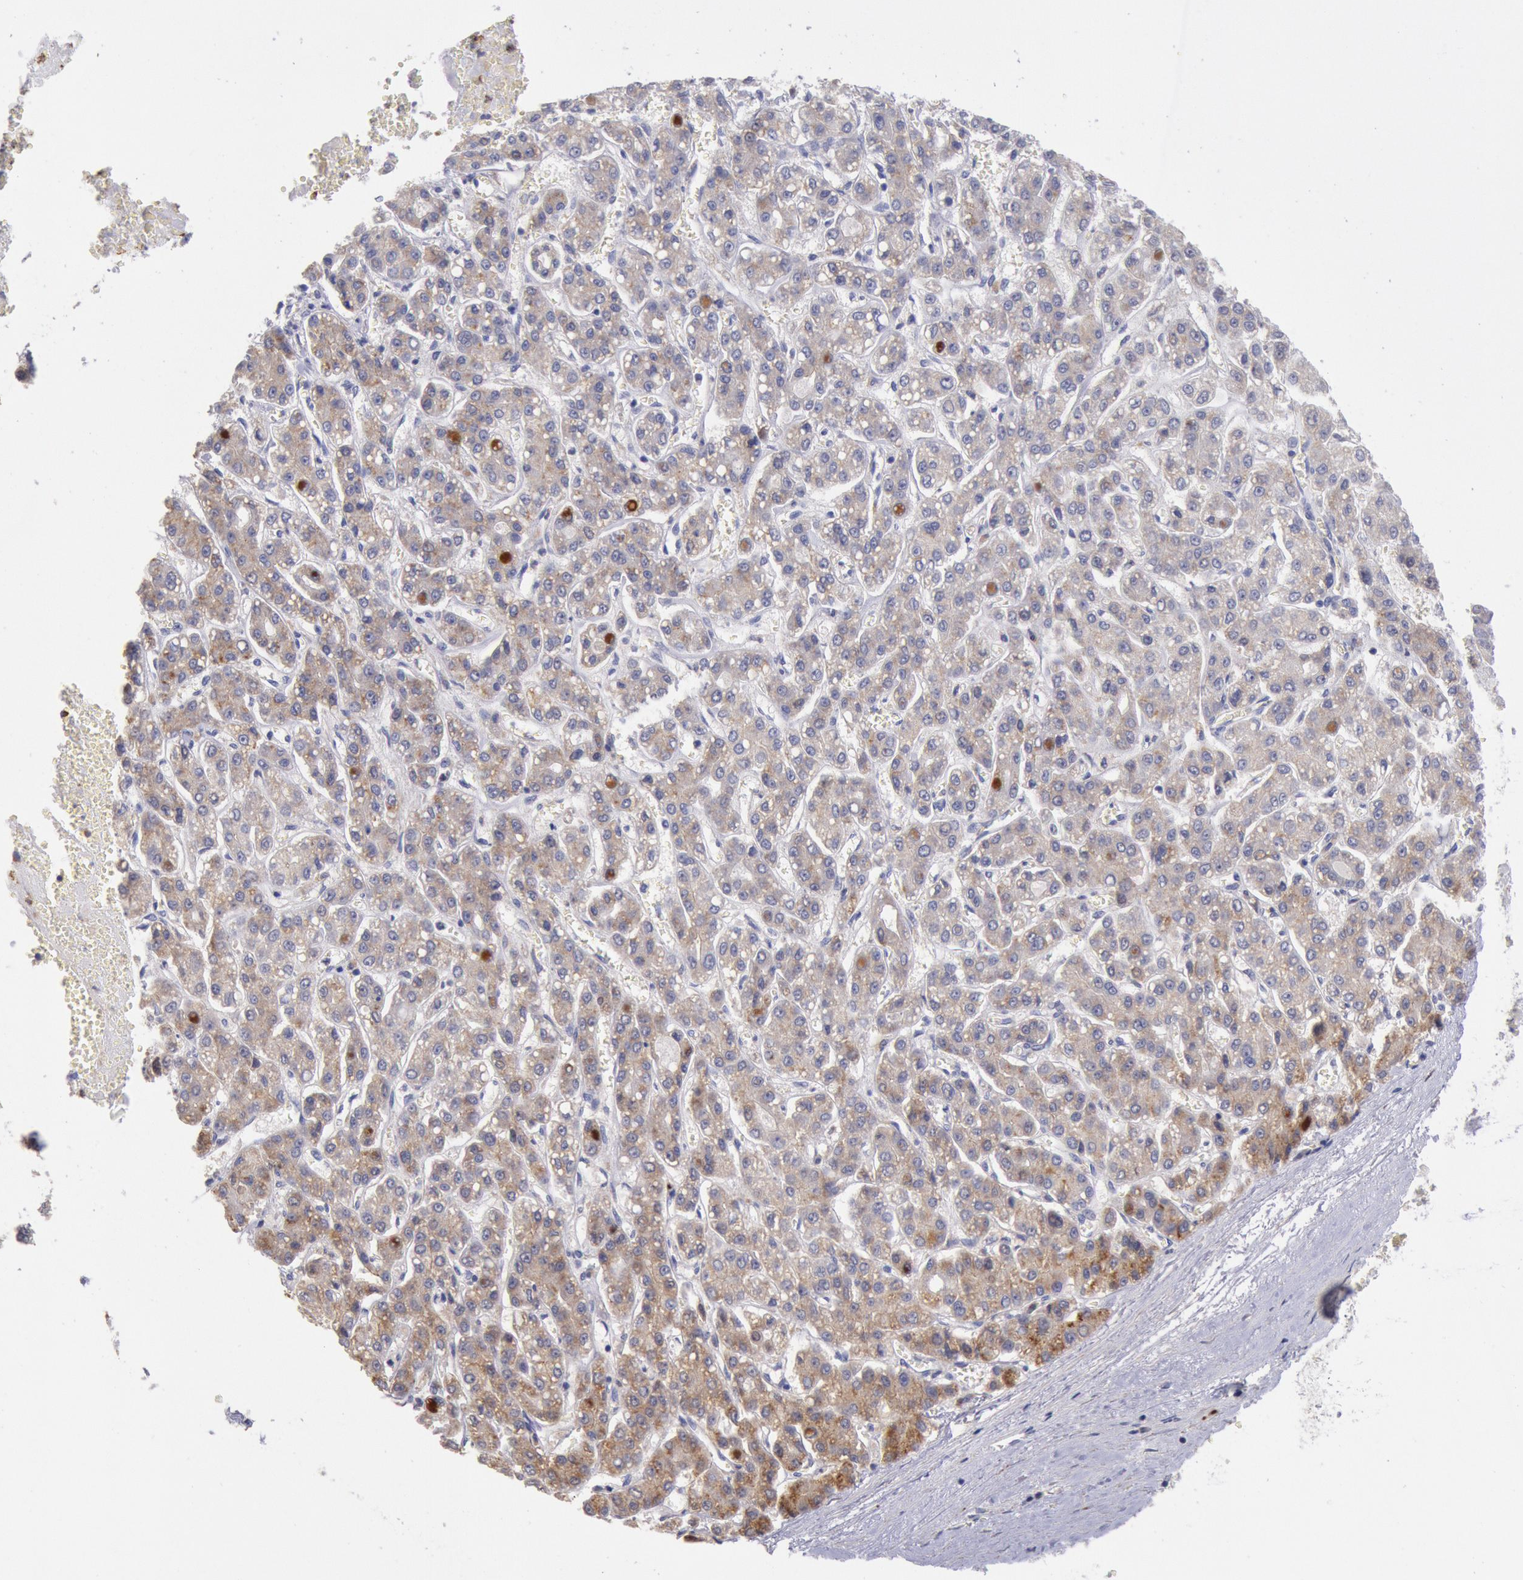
{"staining": {"intensity": "moderate", "quantity": ">75%", "location": "cytoplasmic/membranous"}, "tissue": "liver cancer", "cell_type": "Tumor cells", "image_type": "cancer", "snomed": [{"axis": "morphology", "description": "Carcinoma, Hepatocellular, NOS"}, {"axis": "topography", "description": "Liver"}], "caption": "Liver hepatocellular carcinoma tissue shows moderate cytoplasmic/membranous expression in approximately >75% of tumor cells, visualized by immunohistochemistry.", "gene": "GAL3ST1", "patient": {"sex": "male", "age": 69}}